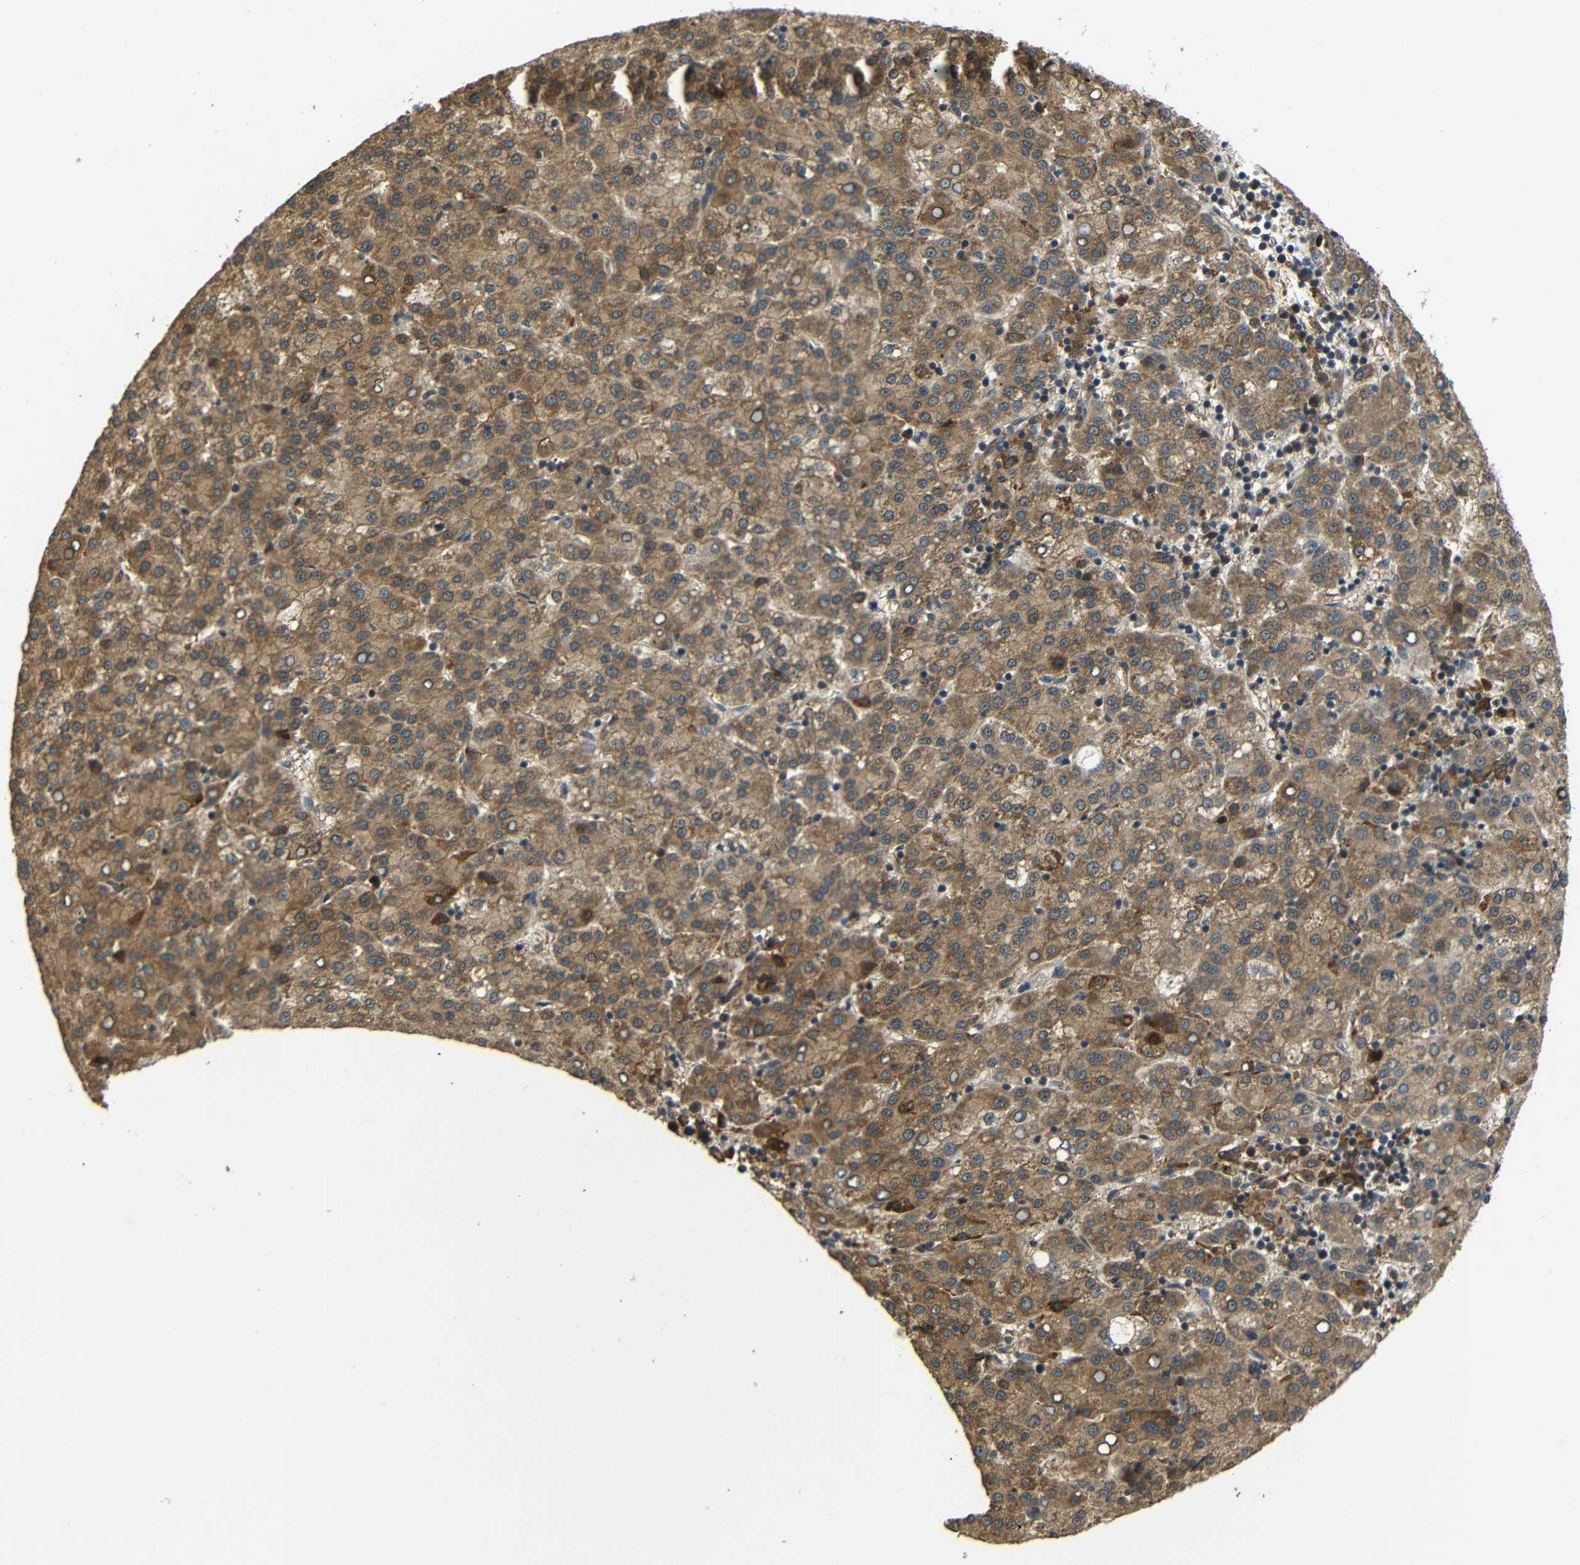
{"staining": {"intensity": "moderate", "quantity": ">75%", "location": "cytoplasmic/membranous"}, "tissue": "liver cancer", "cell_type": "Tumor cells", "image_type": "cancer", "snomed": [{"axis": "morphology", "description": "Carcinoma, Hepatocellular, NOS"}, {"axis": "topography", "description": "Liver"}], "caption": "The micrograph demonstrates staining of liver cancer (hepatocellular carcinoma), revealing moderate cytoplasmic/membranous protein positivity (brown color) within tumor cells. The staining was performed using DAB (3,3'-diaminobenzidine) to visualize the protein expression in brown, while the nuclei were stained in blue with hematoxylin (Magnification: 20x).", "gene": "EPHB2", "patient": {"sex": "female", "age": 58}}